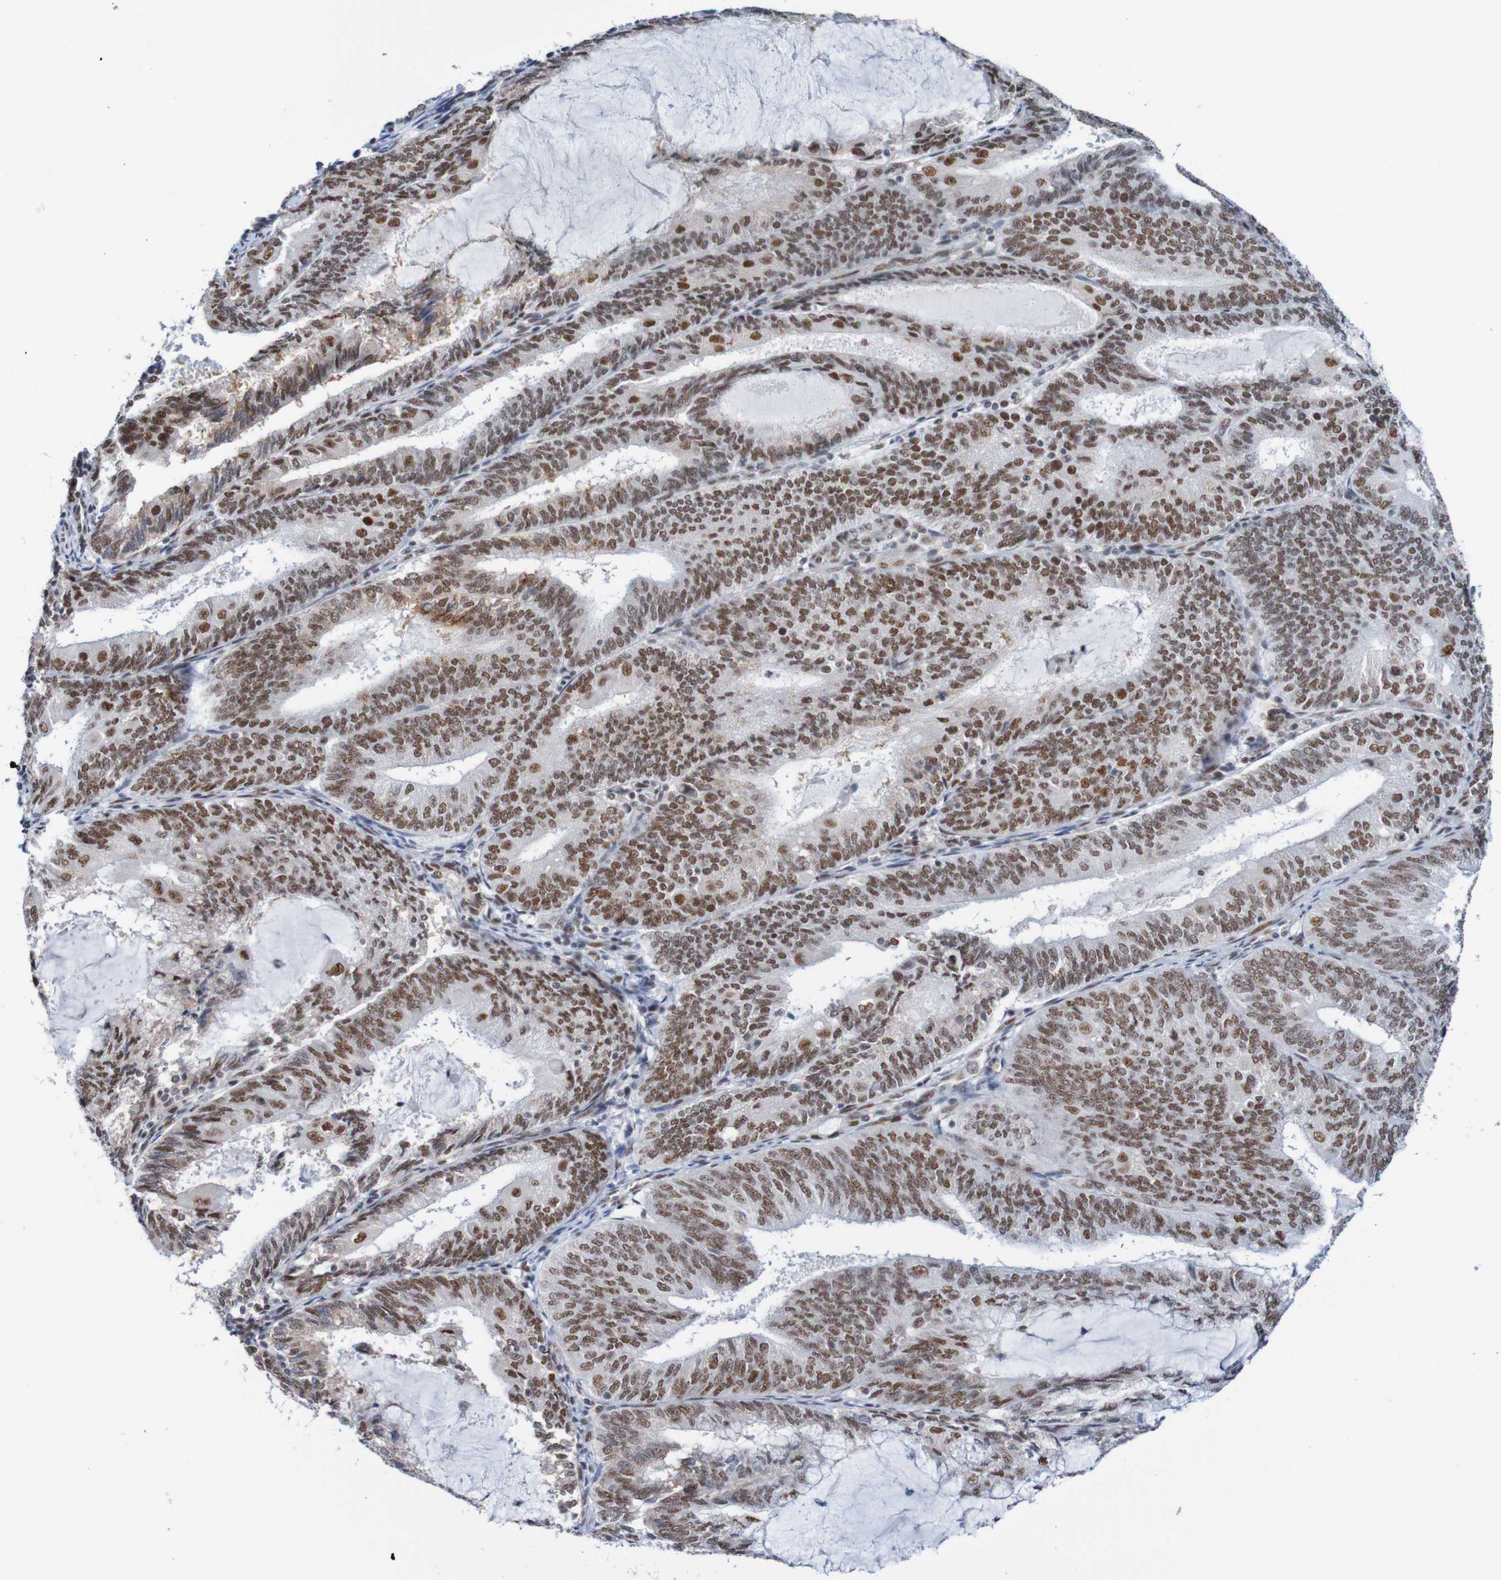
{"staining": {"intensity": "strong", "quantity": ">75%", "location": "cytoplasmic/membranous,nuclear"}, "tissue": "endometrial cancer", "cell_type": "Tumor cells", "image_type": "cancer", "snomed": [{"axis": "morphology", "description": "Adenocarcinoma, NOS"}, {"axis": "topography", "description": "Endometrium"}], "caption": "Approximately >75% of tumor cells in endometrial adenocarcinoma reveal strong cytoplasmic/membranous and nuclear protein positivity as visualized by brown immunohistochemical staining.", "gene": "CDC5L", "patient": {"sex": "female", "age": 81}}